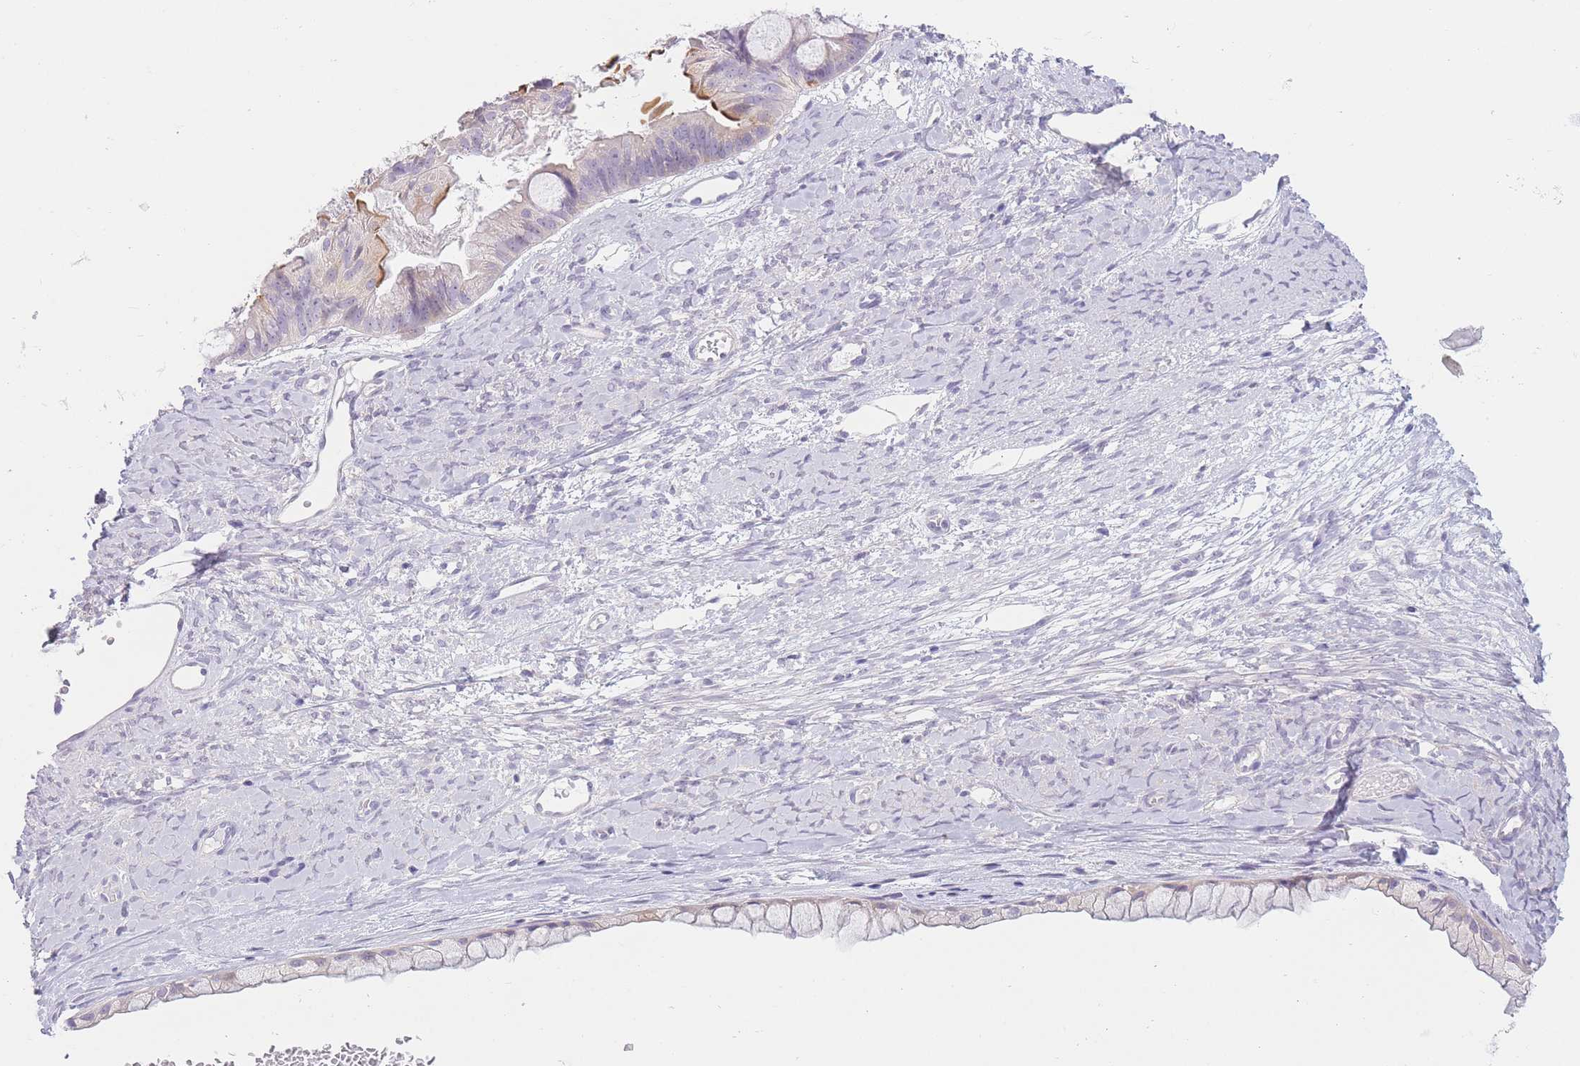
{"staining": {"intensity": "moderate", "quantity": "<25%", "location": "cytoplasmic/membranous"}, "tissue": "ovarian cancer", "cell_type": "Tumor cells", "image_type": "cancer", "snomed": [{"axis": "morphology", "description": "Cystadenocarcinoma, mucinous, NOS"}, {"axis": "topography", "description": "Ovary"}], "caption": "Moderate cytoplasmic/membranous expression is appreciated in approximately <25% of tumor cells in ovarian mucinous cystadenocarcinoma. Using DAB (3,3'-diaminobenzidine) (brown) and hematoxylin (blue) stains, captured at high magnification using brightfield microscopy.", "gene": "TMEM236", "patient": {"sex": "female", "age": 61}}